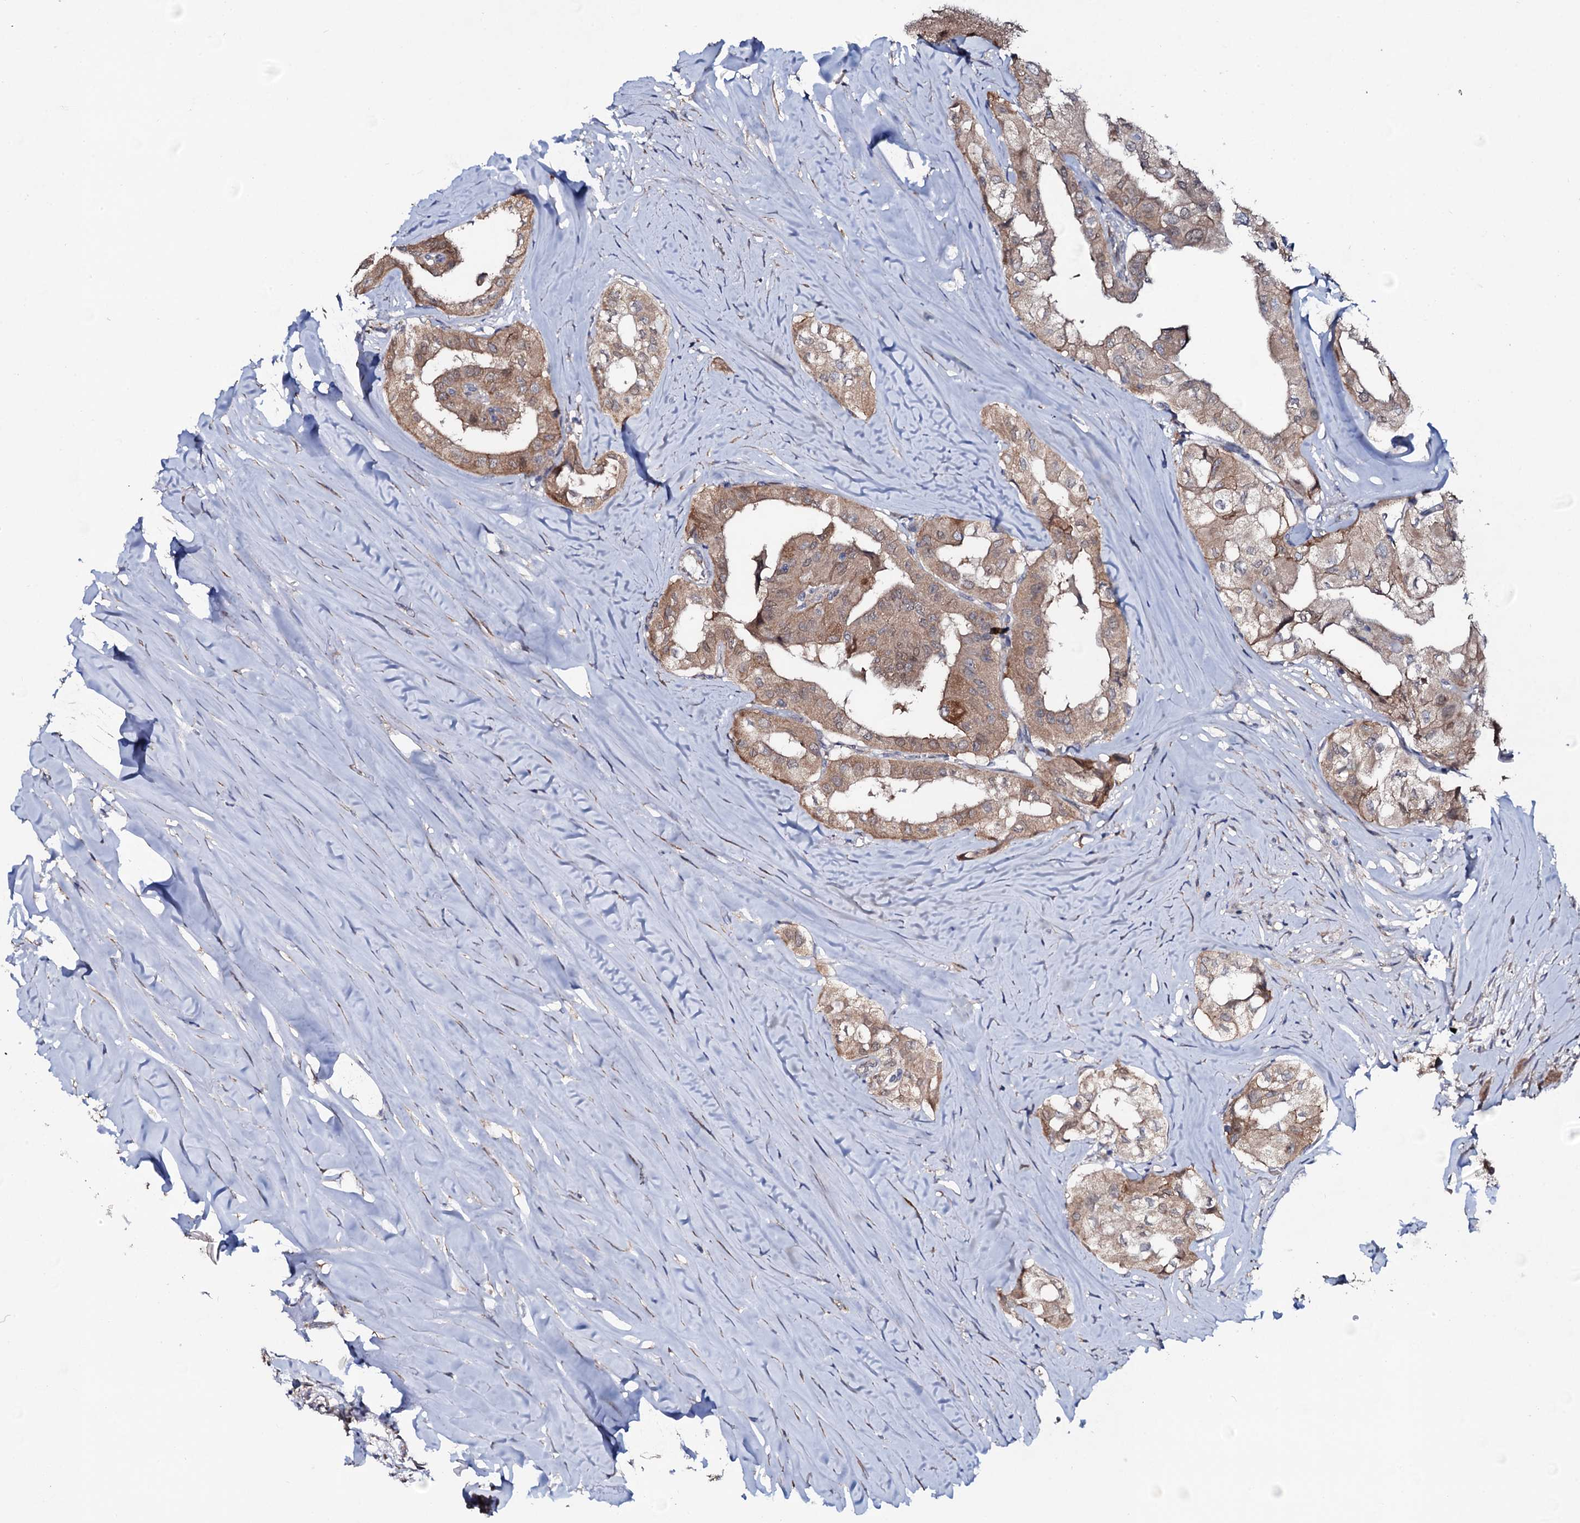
{"staining": {"intensity": "moderate", "quantity": ">75%", "location": "cytoplasmic/membranous"}, "tissue": "thyroid cancer", "cell_type": "Tumor cells", "image_type": "cancer", "snomed": [{"axis": "morphology", "description": "Papillary adenocarcinoma, NOS"}, {"axis": "topography", "description": "Thyroid gland"}], "caption": "This histopathology image exhibits immunohistochemistry (IHC) staining of human thyroid cancer, with medium moderate cytoplasmic/membranous expression in approximately >75% of tumor cells.", "gene": "PPP1R3D", "patient": {"sex": "female", "age": 59}}